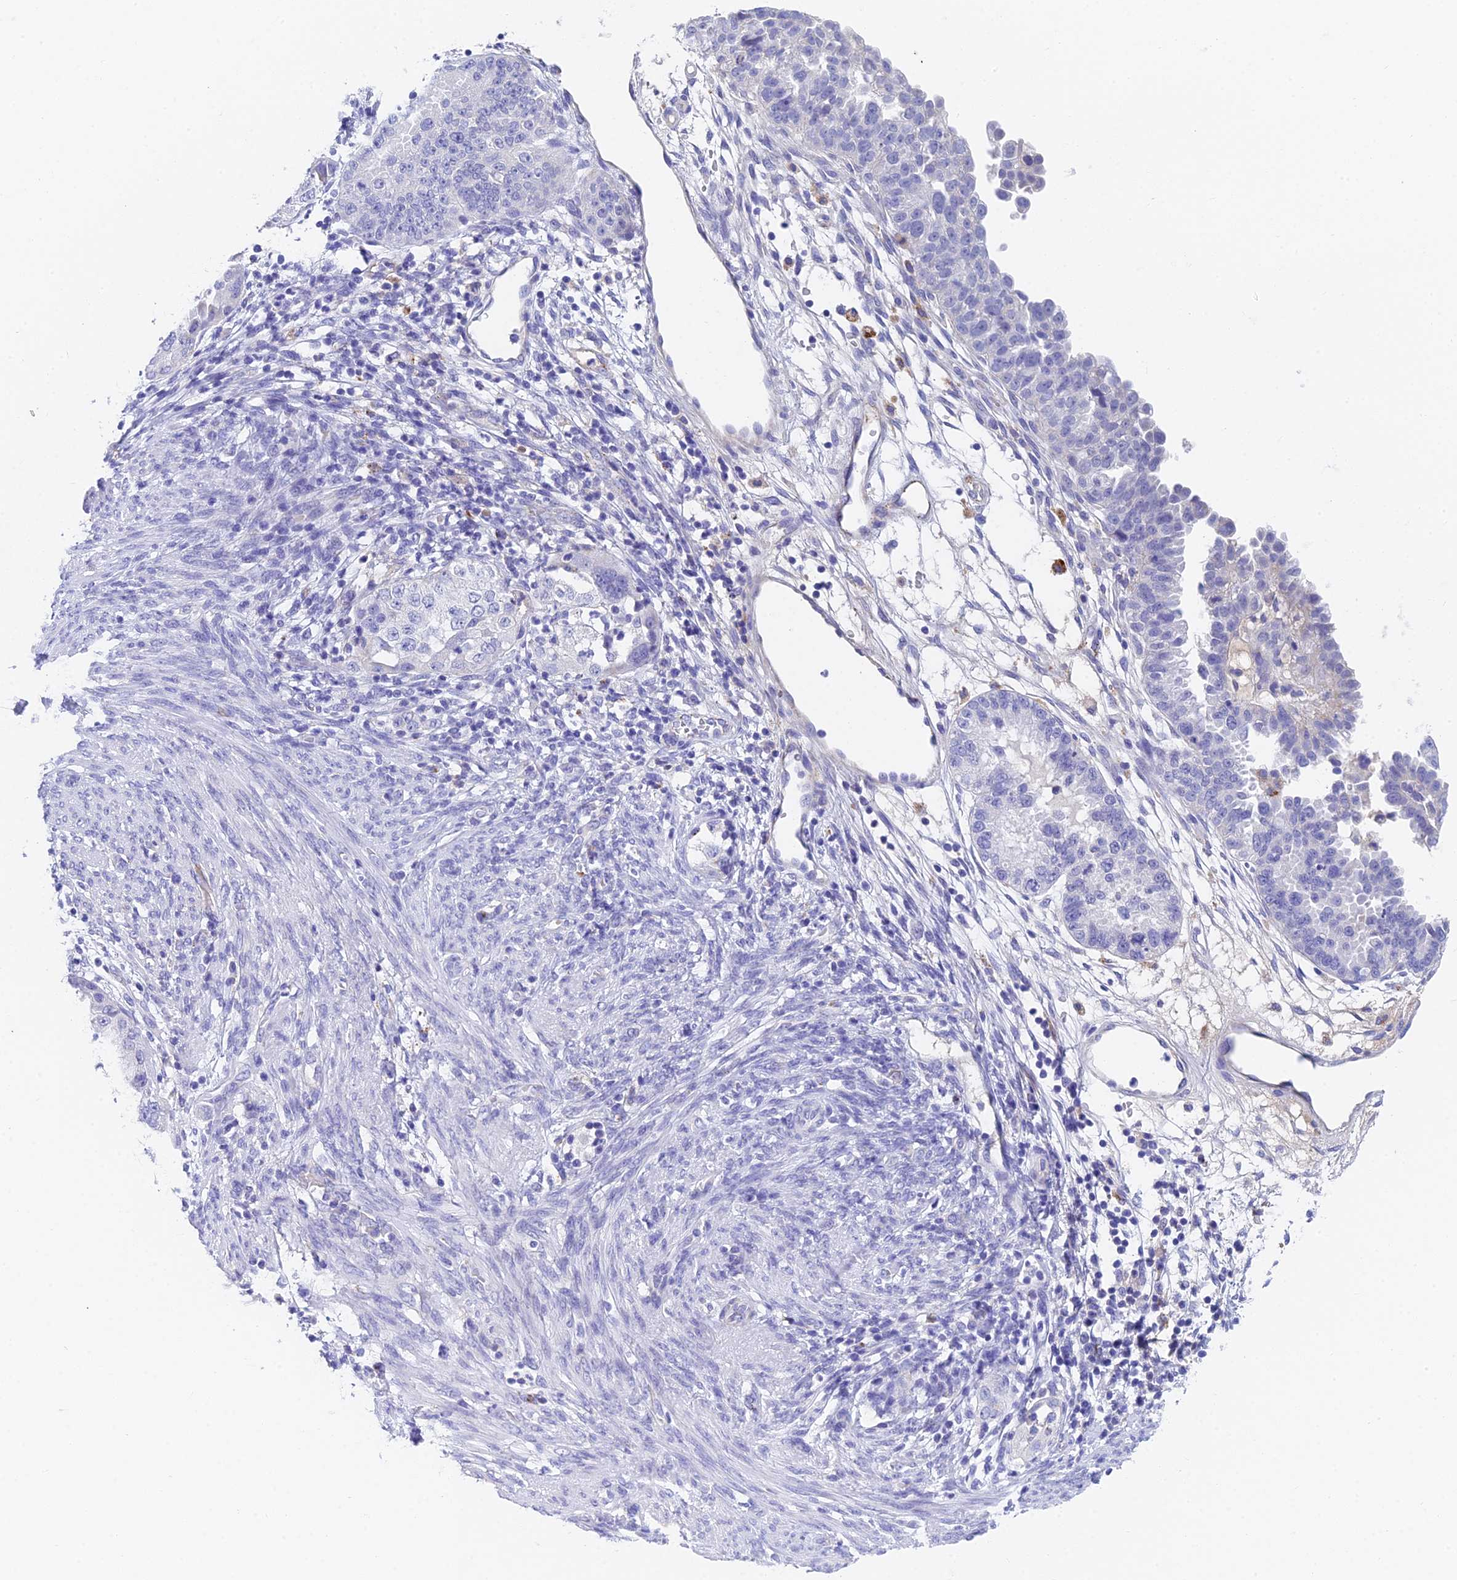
{"staining": {"intensity": "negative", "quantity": "none", "location": "none"}, "tissue": "endometrial cancer", "cell_type": "Tumor cells", "image_type": "cancer", "snomed": [{"axis": "morphology", "description": "Adenocarcinoma, NOS"}, {"axis": "topography", "description": "Endometrium"}], "caption": "IHC of endometrial cancer displays no positivity in tumor cells.", "gene": "ADAMTS13", "patient": {"sex": "female", "age": 85}}